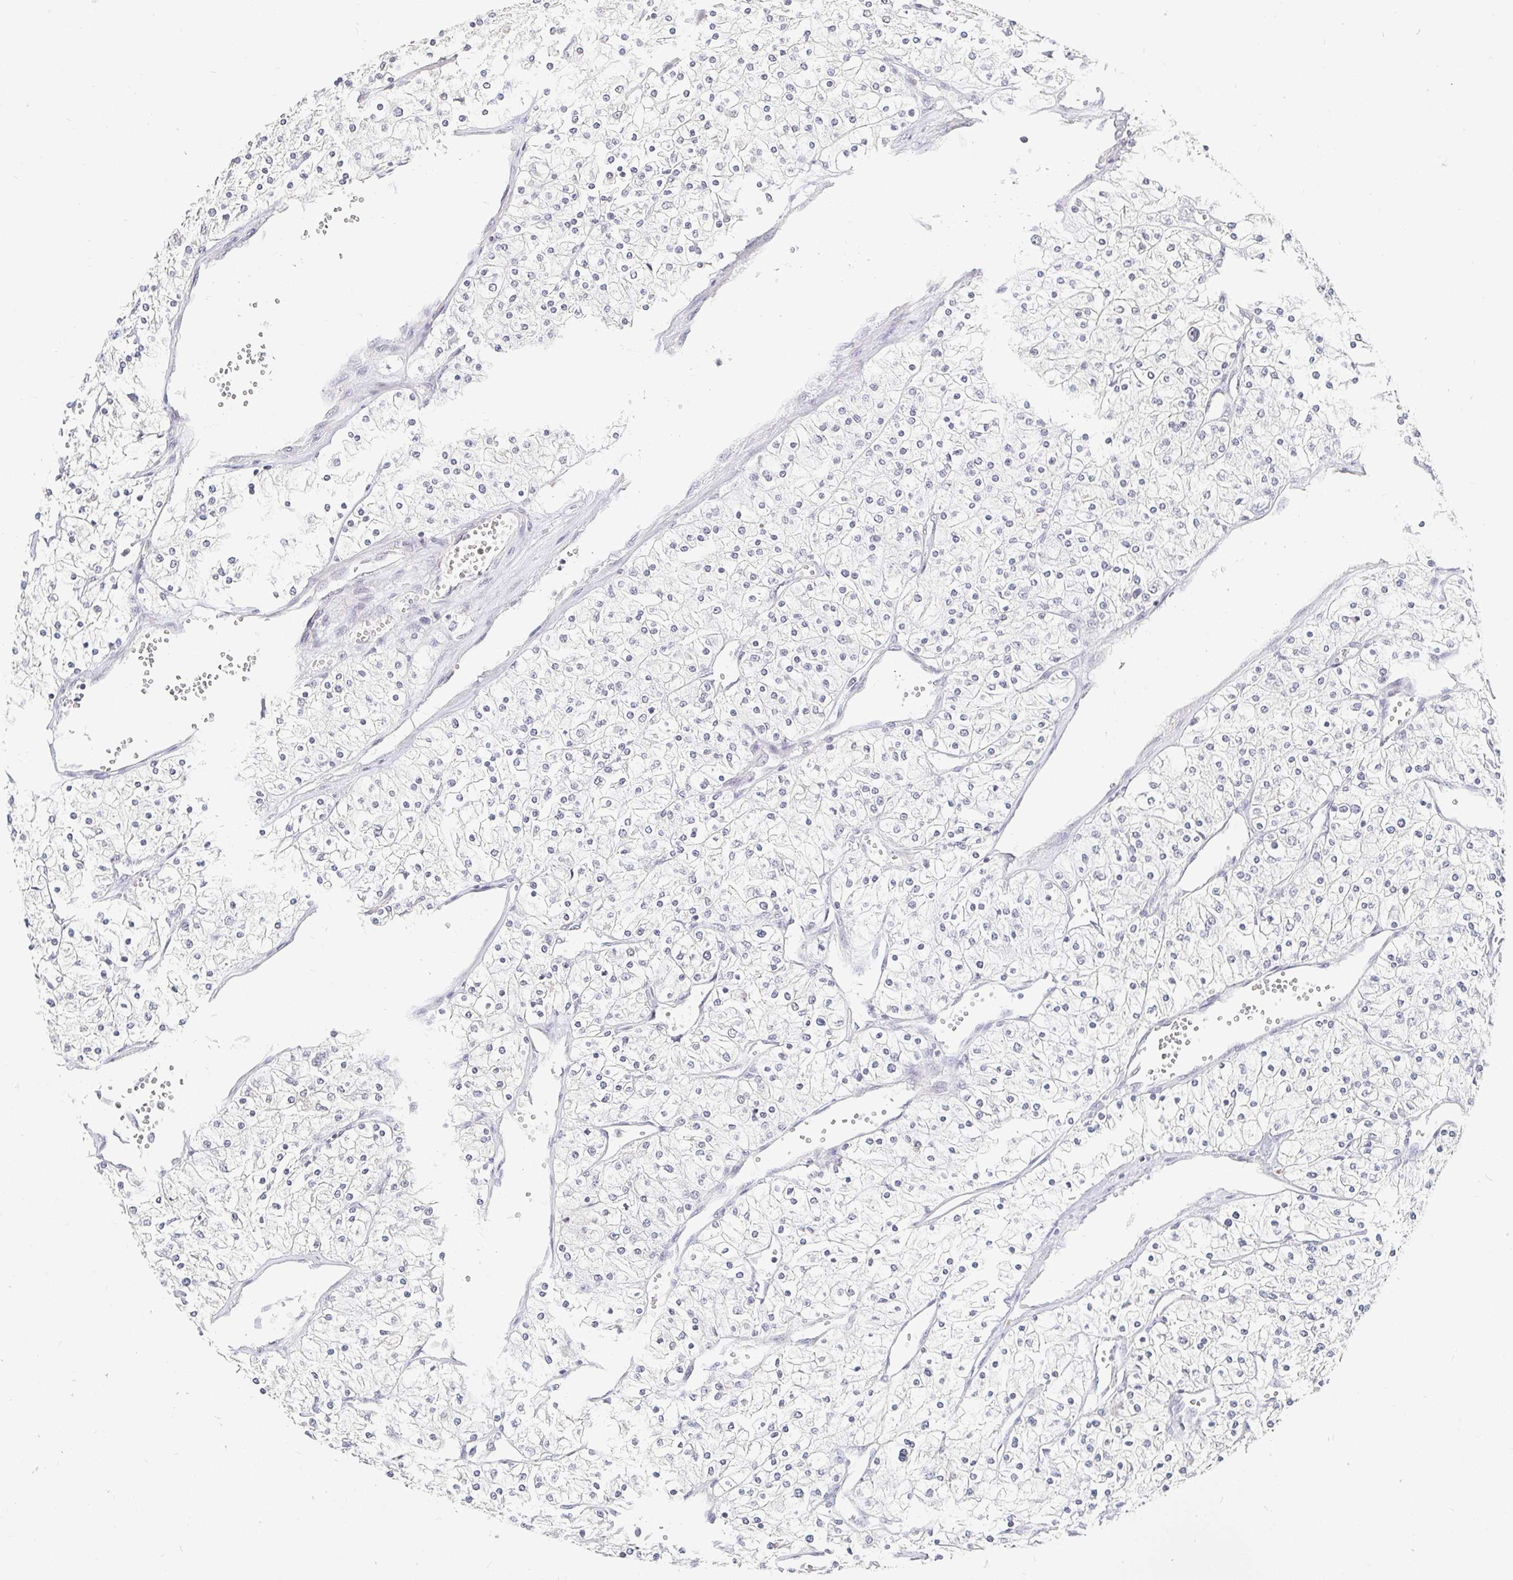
{"staining": {"intensity": "negative", "quantity": "none", "location": "none"}, "tissue": "renal cancer", "cell_type": "Tumor cells", "image_type": "cancer", "snomed": [{"axis": "morphology", "description": "Adenocarcinoma, NOS"}, {"axis": "topography", "description": "Kidney"}], "caption": "Photomicrograph shows no significant protein expression in tumor cells of renal cancer. (DAB immunohistochemistry with hematoxylin counter stain).", "gene": "NME9", "patient": {"sex": "male", "age": 80}}